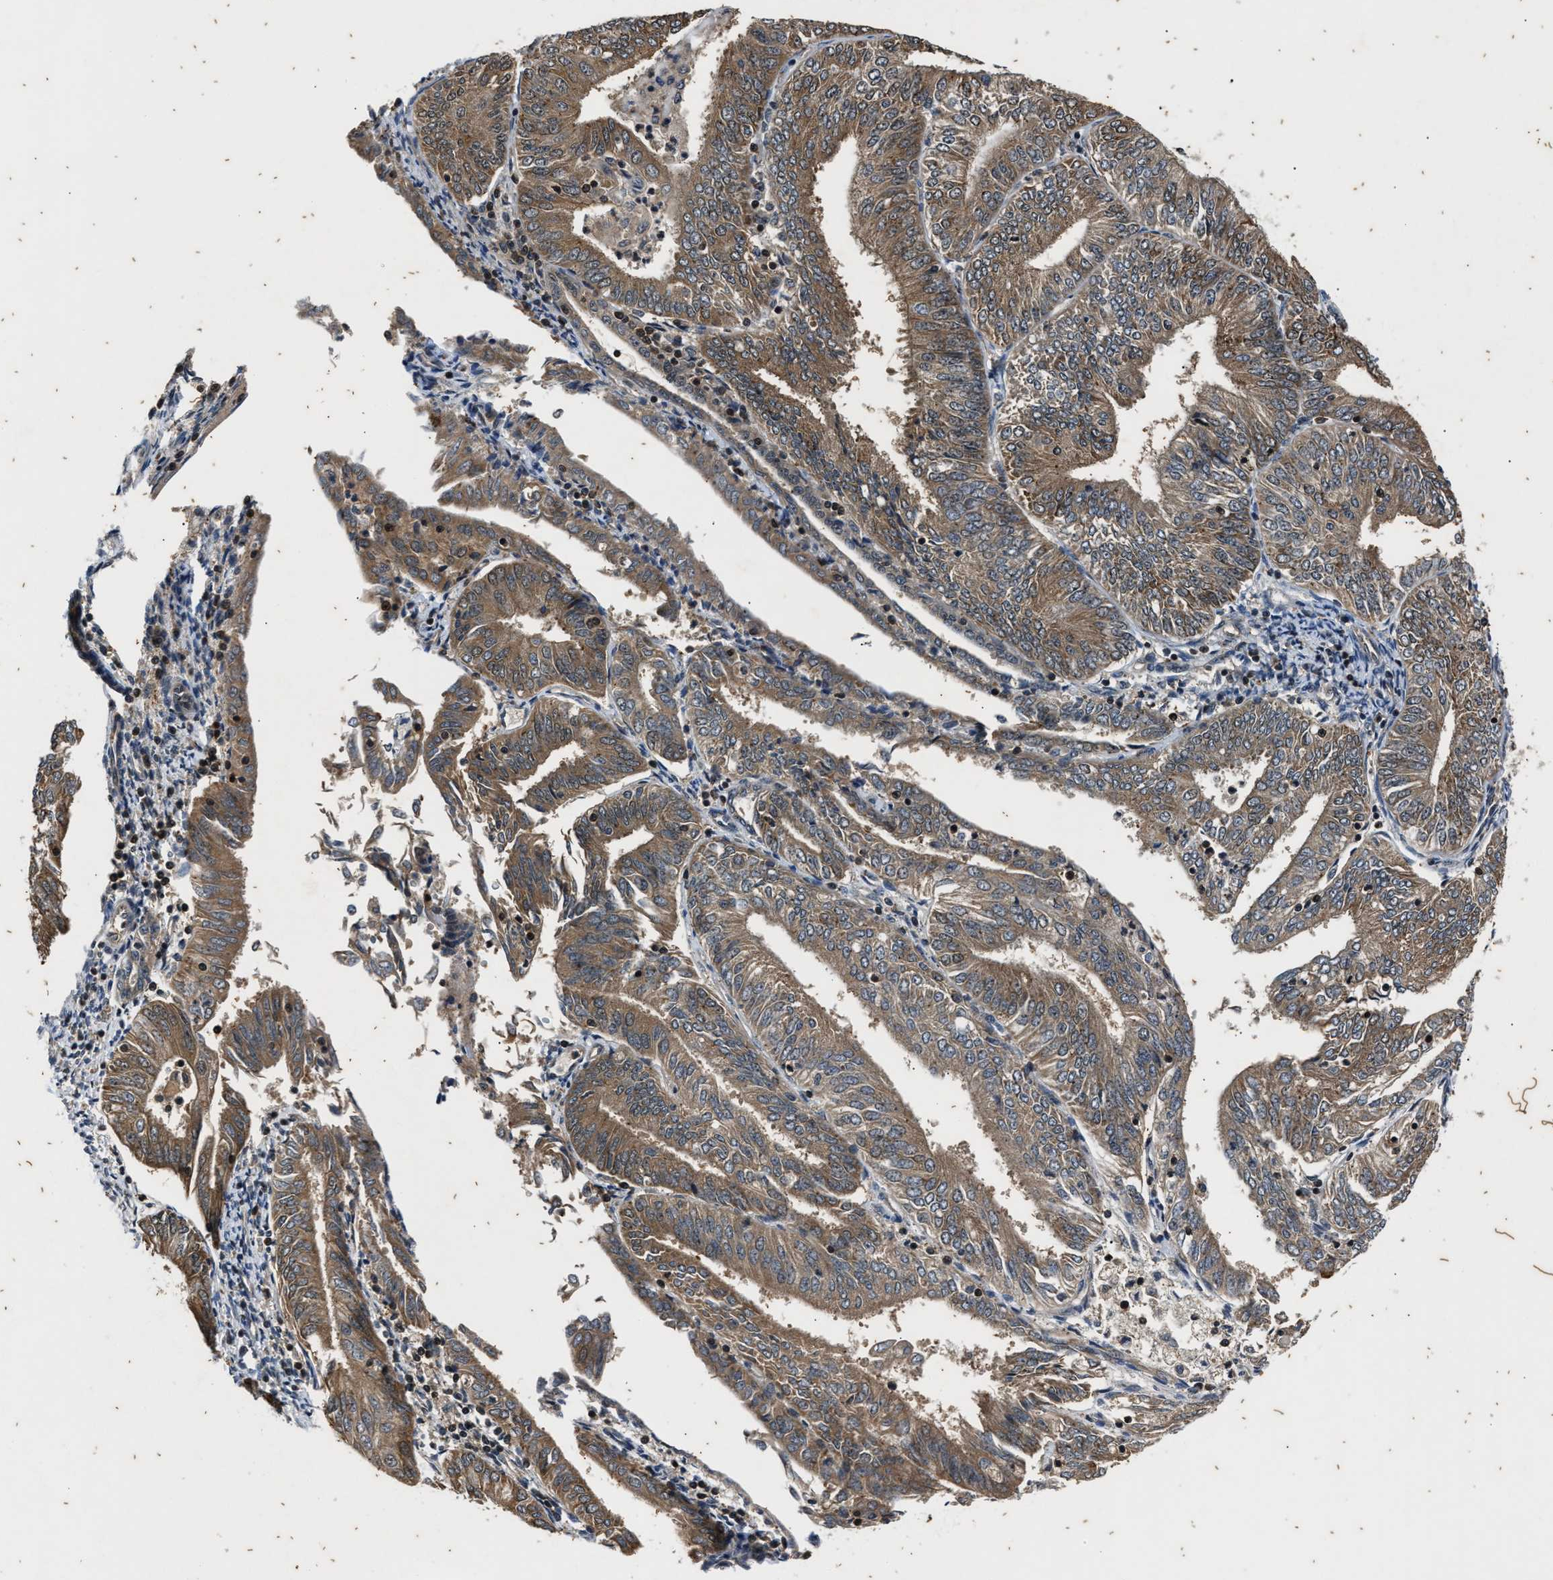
{"staining": {"intensity": "moderate", "quantity": ">75%", "location": "cytoplasmic/membranous"}, "tissue": "endometrial cancer", "cell_type": "Tumor cells", "image_type": "cancer", "snomed": [{"axis": "morphology", "description": "Adenocarcinoma, NOS"}, {"axis": "topography", "description": "Endometrium"}], "caption": "Endometrial adenocarcinoma stained for a protein reveals moderate cytoplasmic/membranous positivity in tumor cells.", "gene": "PTPN7", "patient": {"sex": "female", "age": 58}}